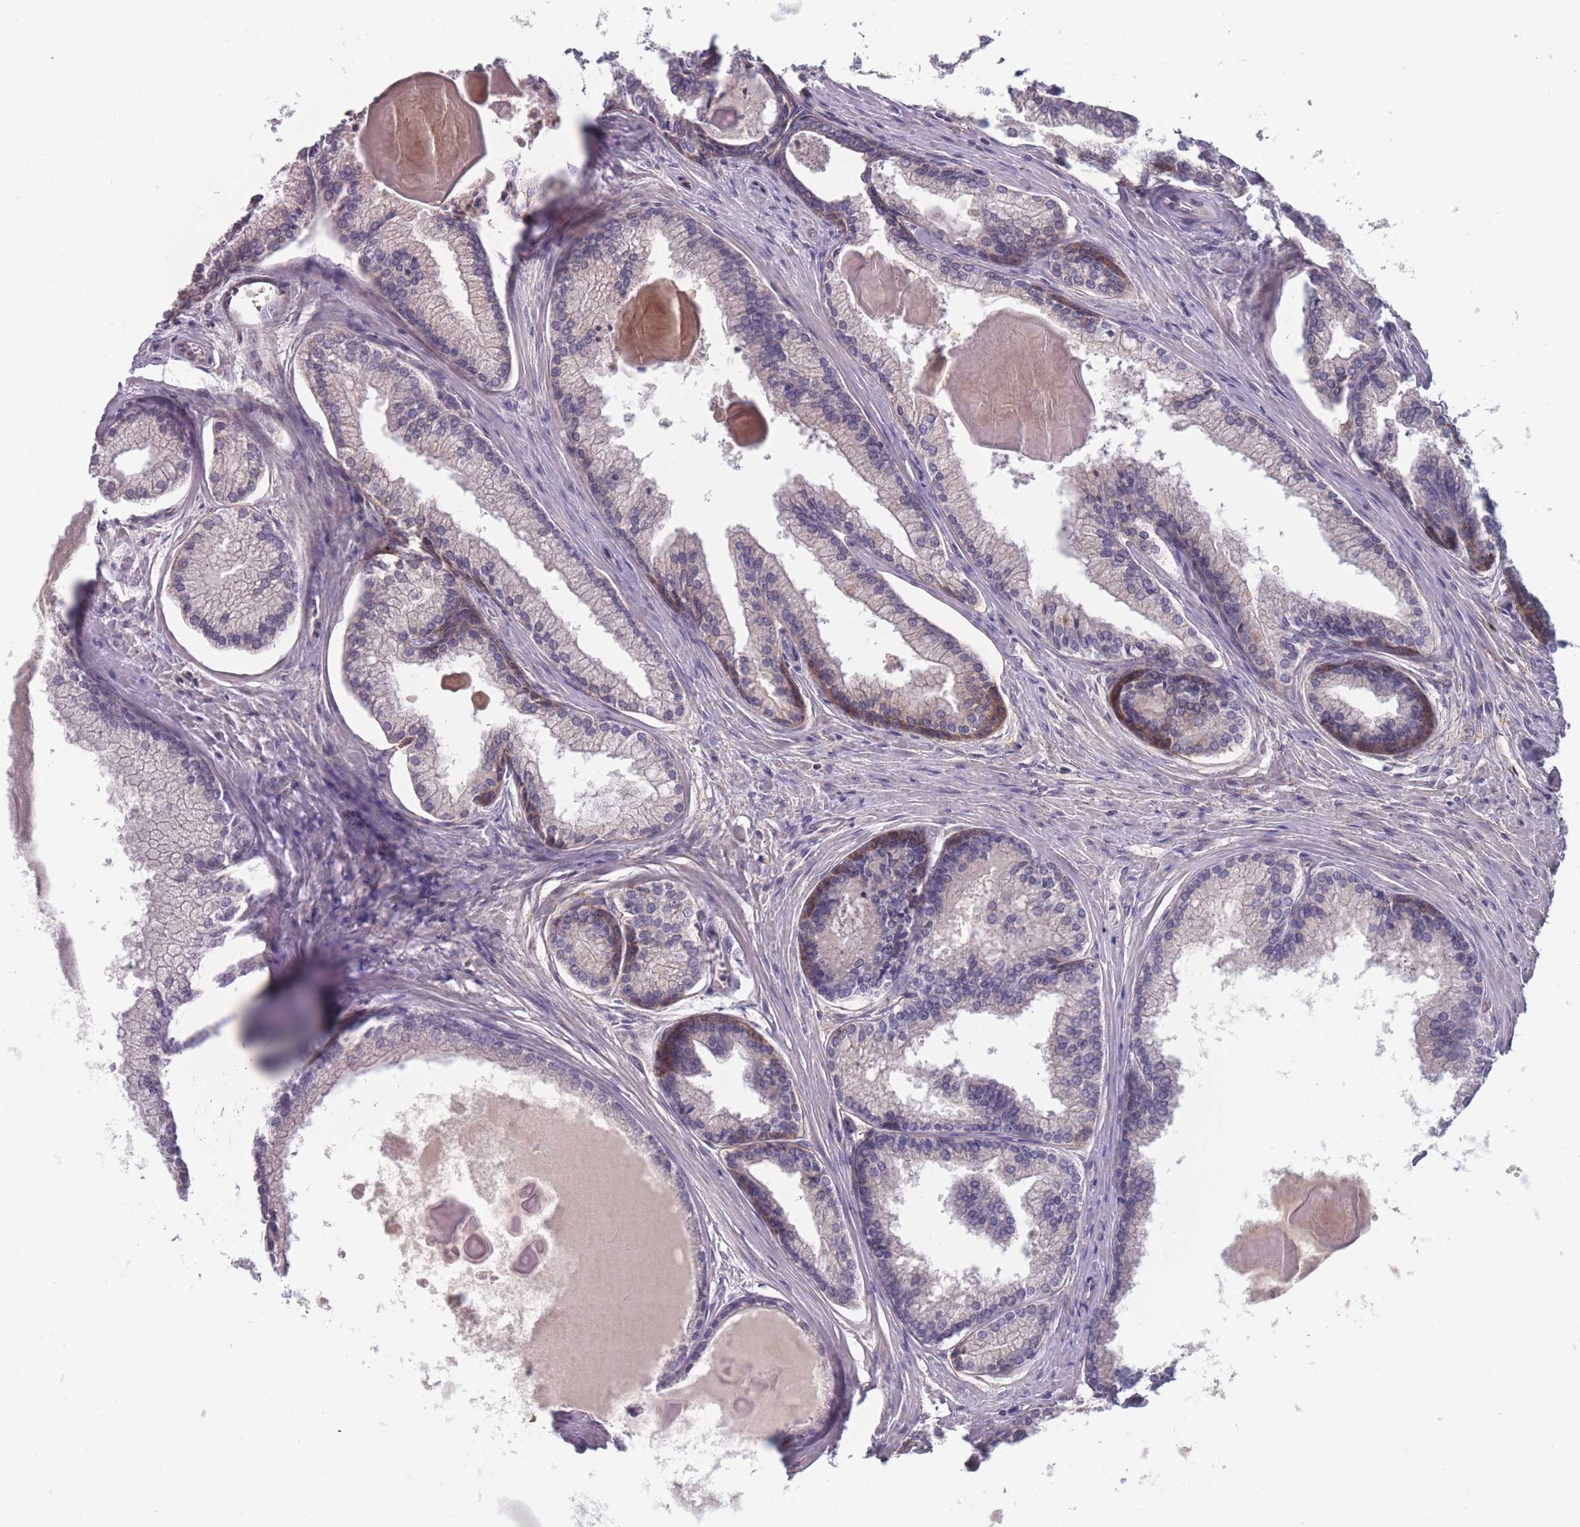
{"staining": {"intensity": "negative", "quantity": "none", "location": "none"}, "tissue": "prostate cancer", "cell_type": "Tumor cells", "image_type": "cancer", "snomed": [{"axis": "morphology", "description": "Adenocarcinoma, High grade"}, {"axis": "topography", "description": "Prostate"}], "caption": "A high-resolution histopathology image shows IHC staining of high-grade adenocarcinoma (prostate), which exhibits no significant positivity in tumor cells.", "gene": "TMEM232", "patient": {"sex": "male", "age": 68}}